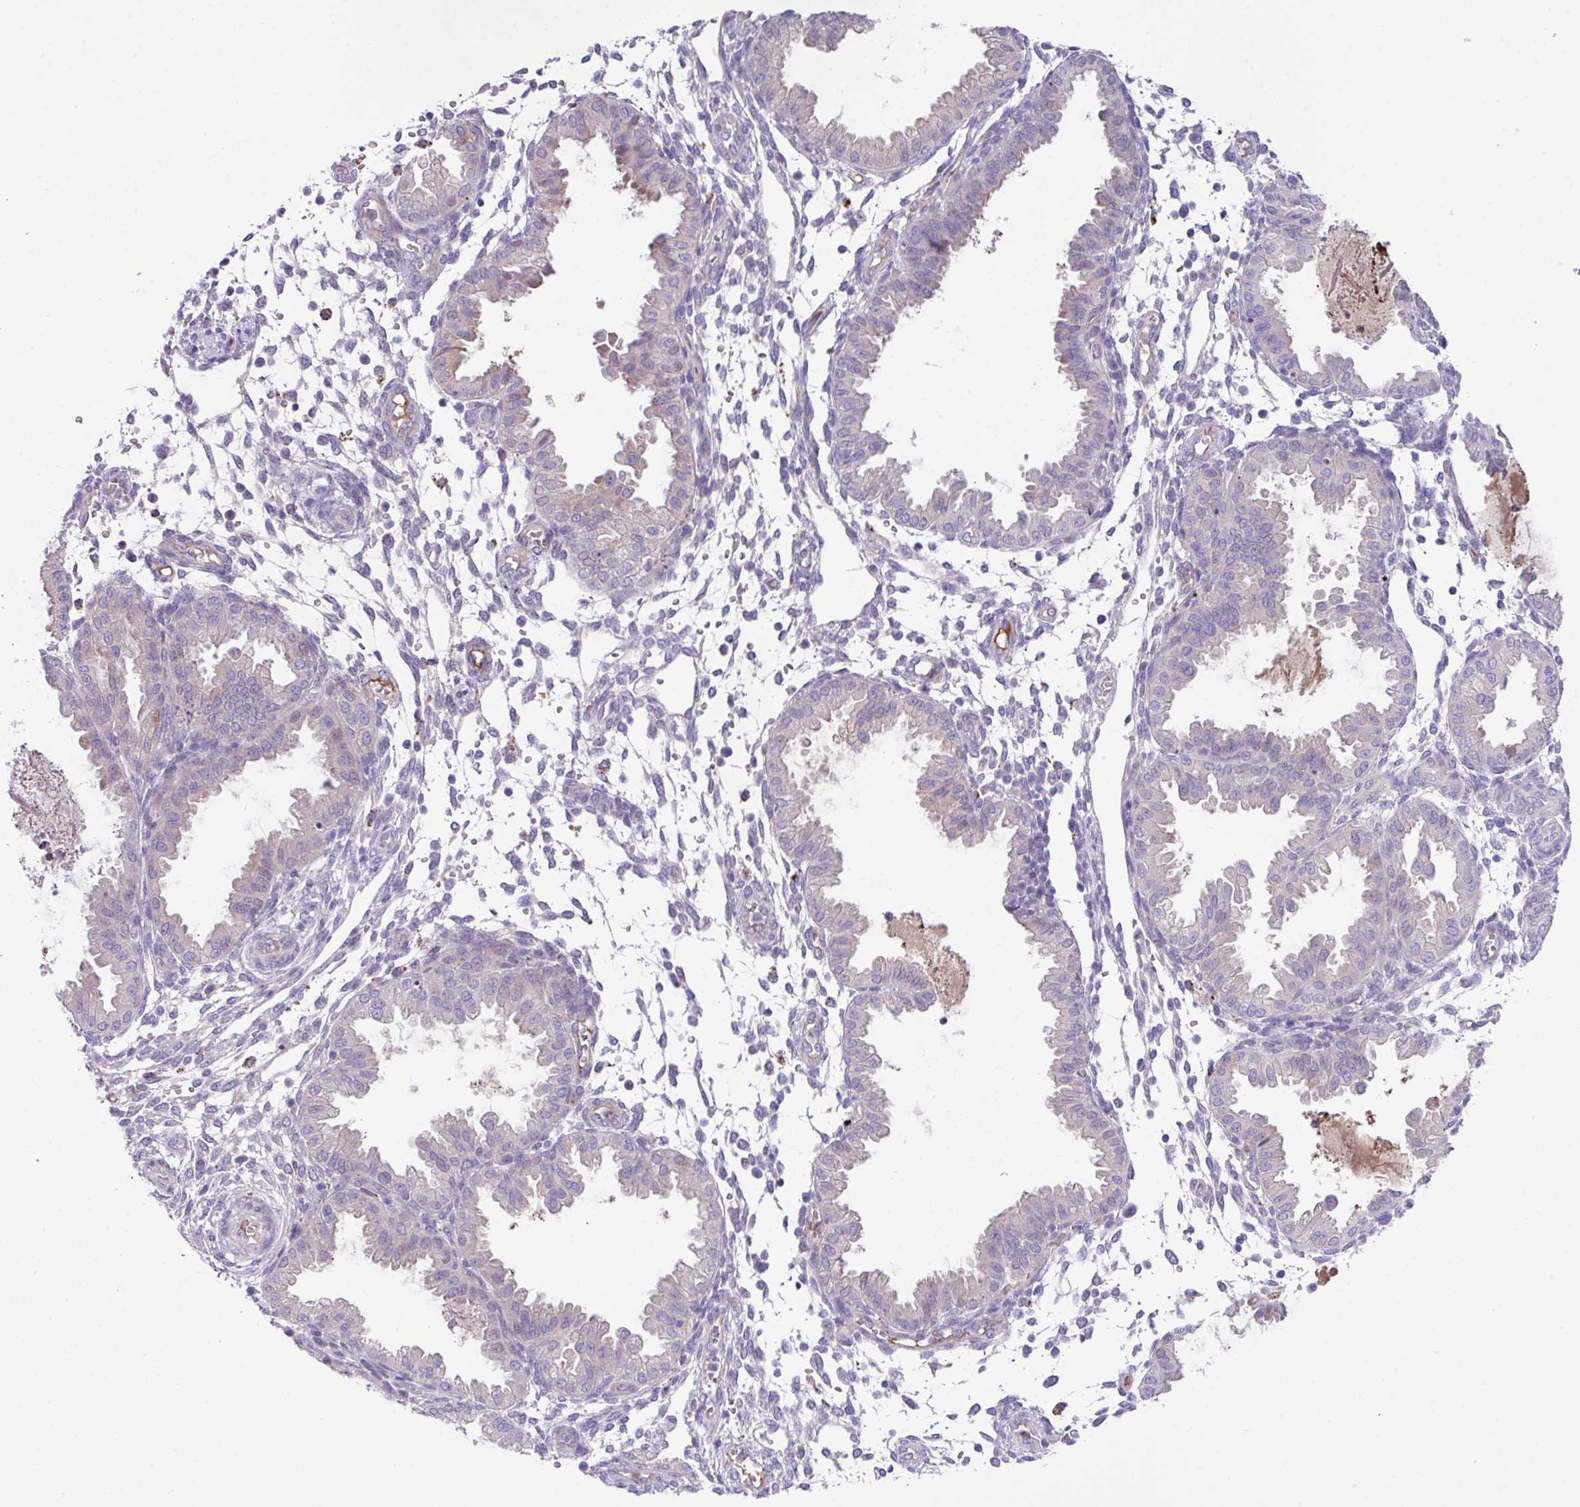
{"staining": {"intensity": "negative", "quantity": "none", "location": "none"}, "tissue": "endometrium", "cell_type": "Cells in endometrial stroma", "image_type": "normal", "snomed": [{"axis": "morphology", "description": "Normal tissue, NOS"}, {"axis": "topography", "description": "Endometrium"}], "caption": "DAB immunohistochemical staining of benign human endometrium demonstrates no significant positivity in cells in endometrial stroma. (DAB immunohistochemistry, high magnification).", "gene": "DNAL1", "patient": {"sex": "female", "age": 33}}